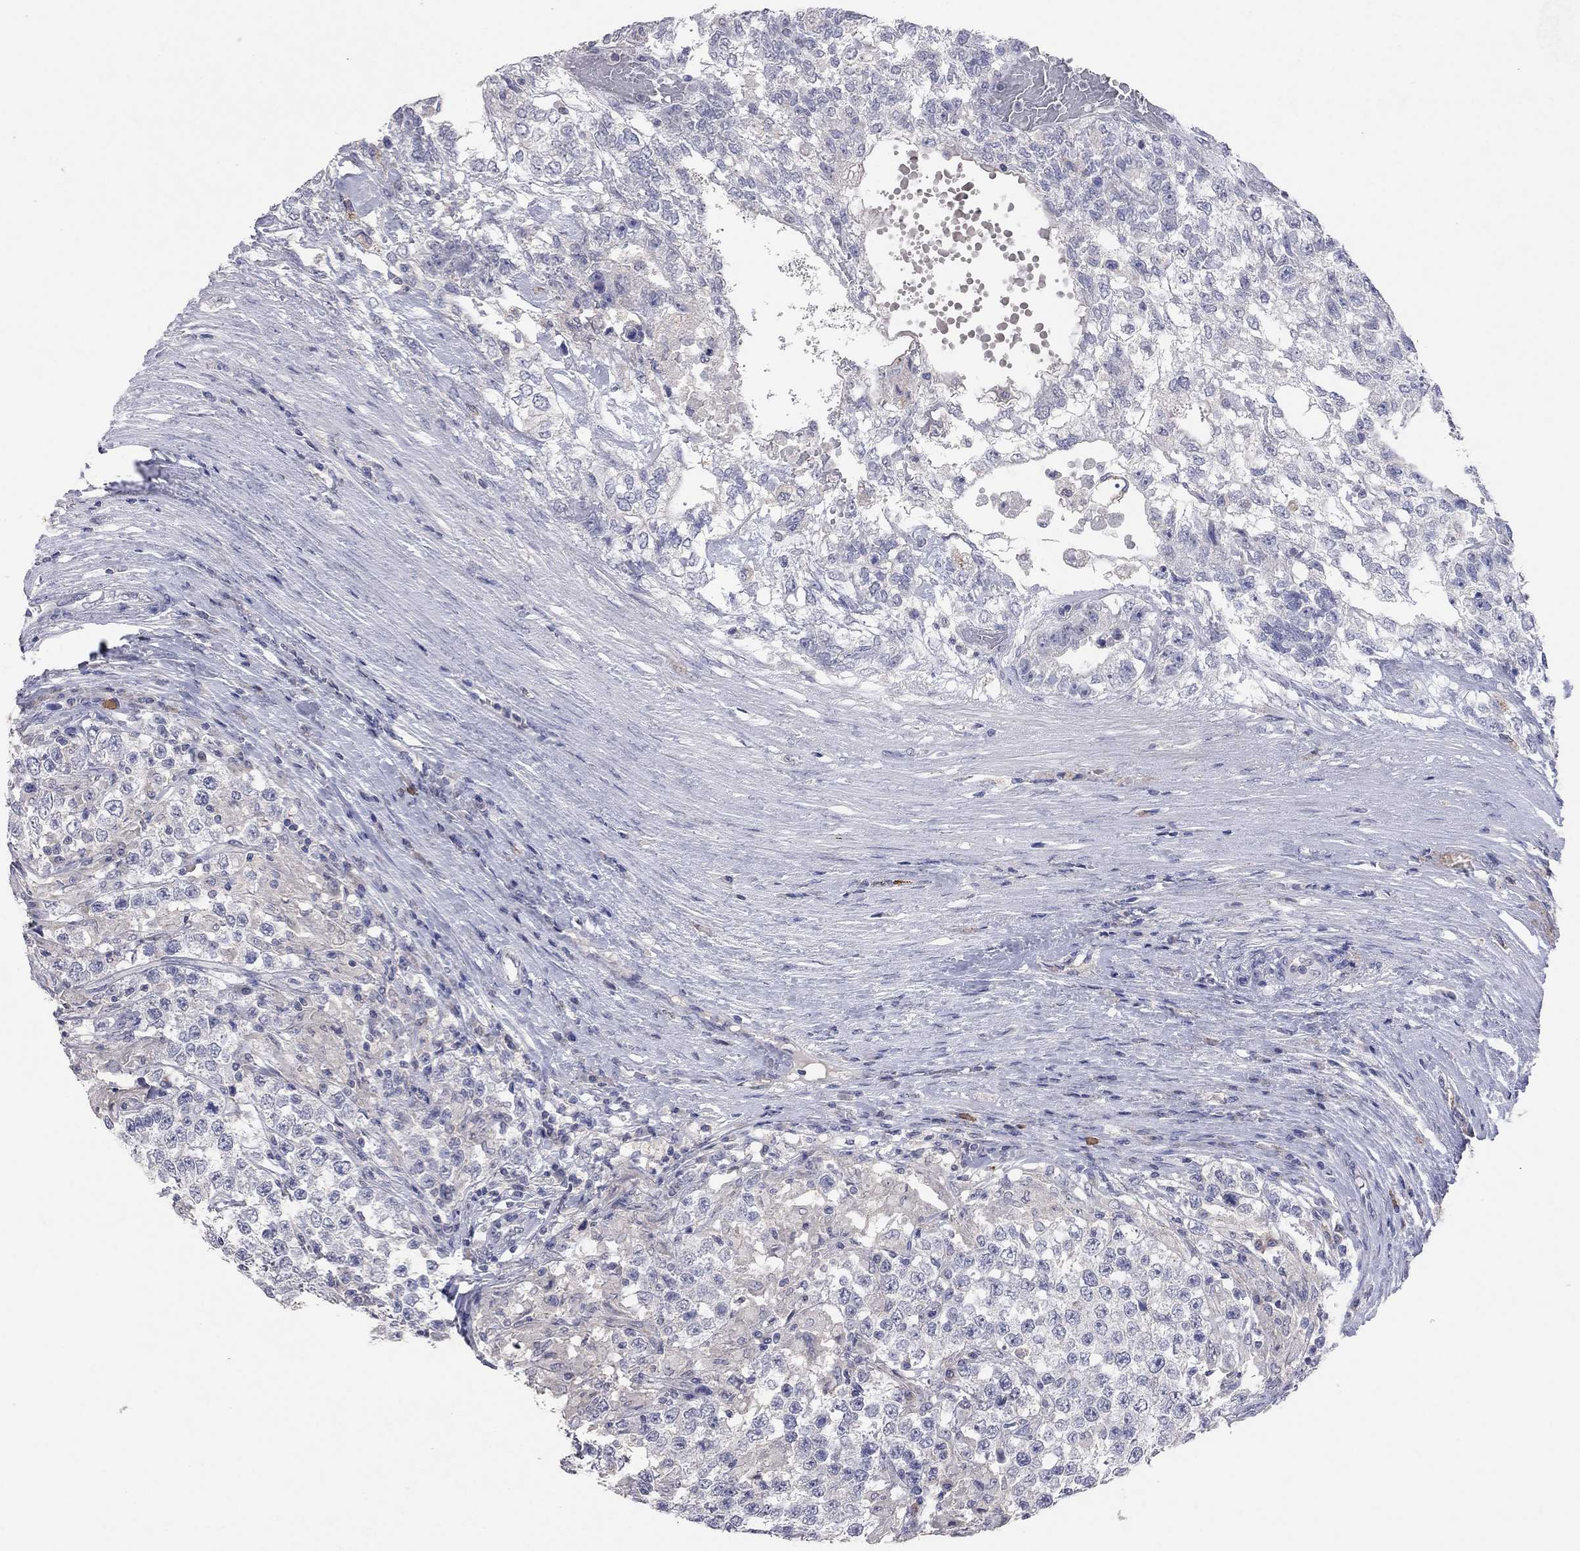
{"staining": {"intensity": "negative", "quantity": "none", "location": "none"}, "tissue": "testis cancer", "cell_type": "Tumor cells", "image_type": "cancer", "snomed": [{"axis": "morphology", "description": "Seminoma, NOS"}, {"axis": "morphology", "description": "Carcinoma, Embryonal, NOS"}, {"axis": "topography", "description": "Testis"}], "caption": "Embryonal carcinoma (testis) was stained to show a protein in brown. There is no significant expression in tumor cells.", "gene": "MMP13", "patient": {"sex": "male", "age": 41}}